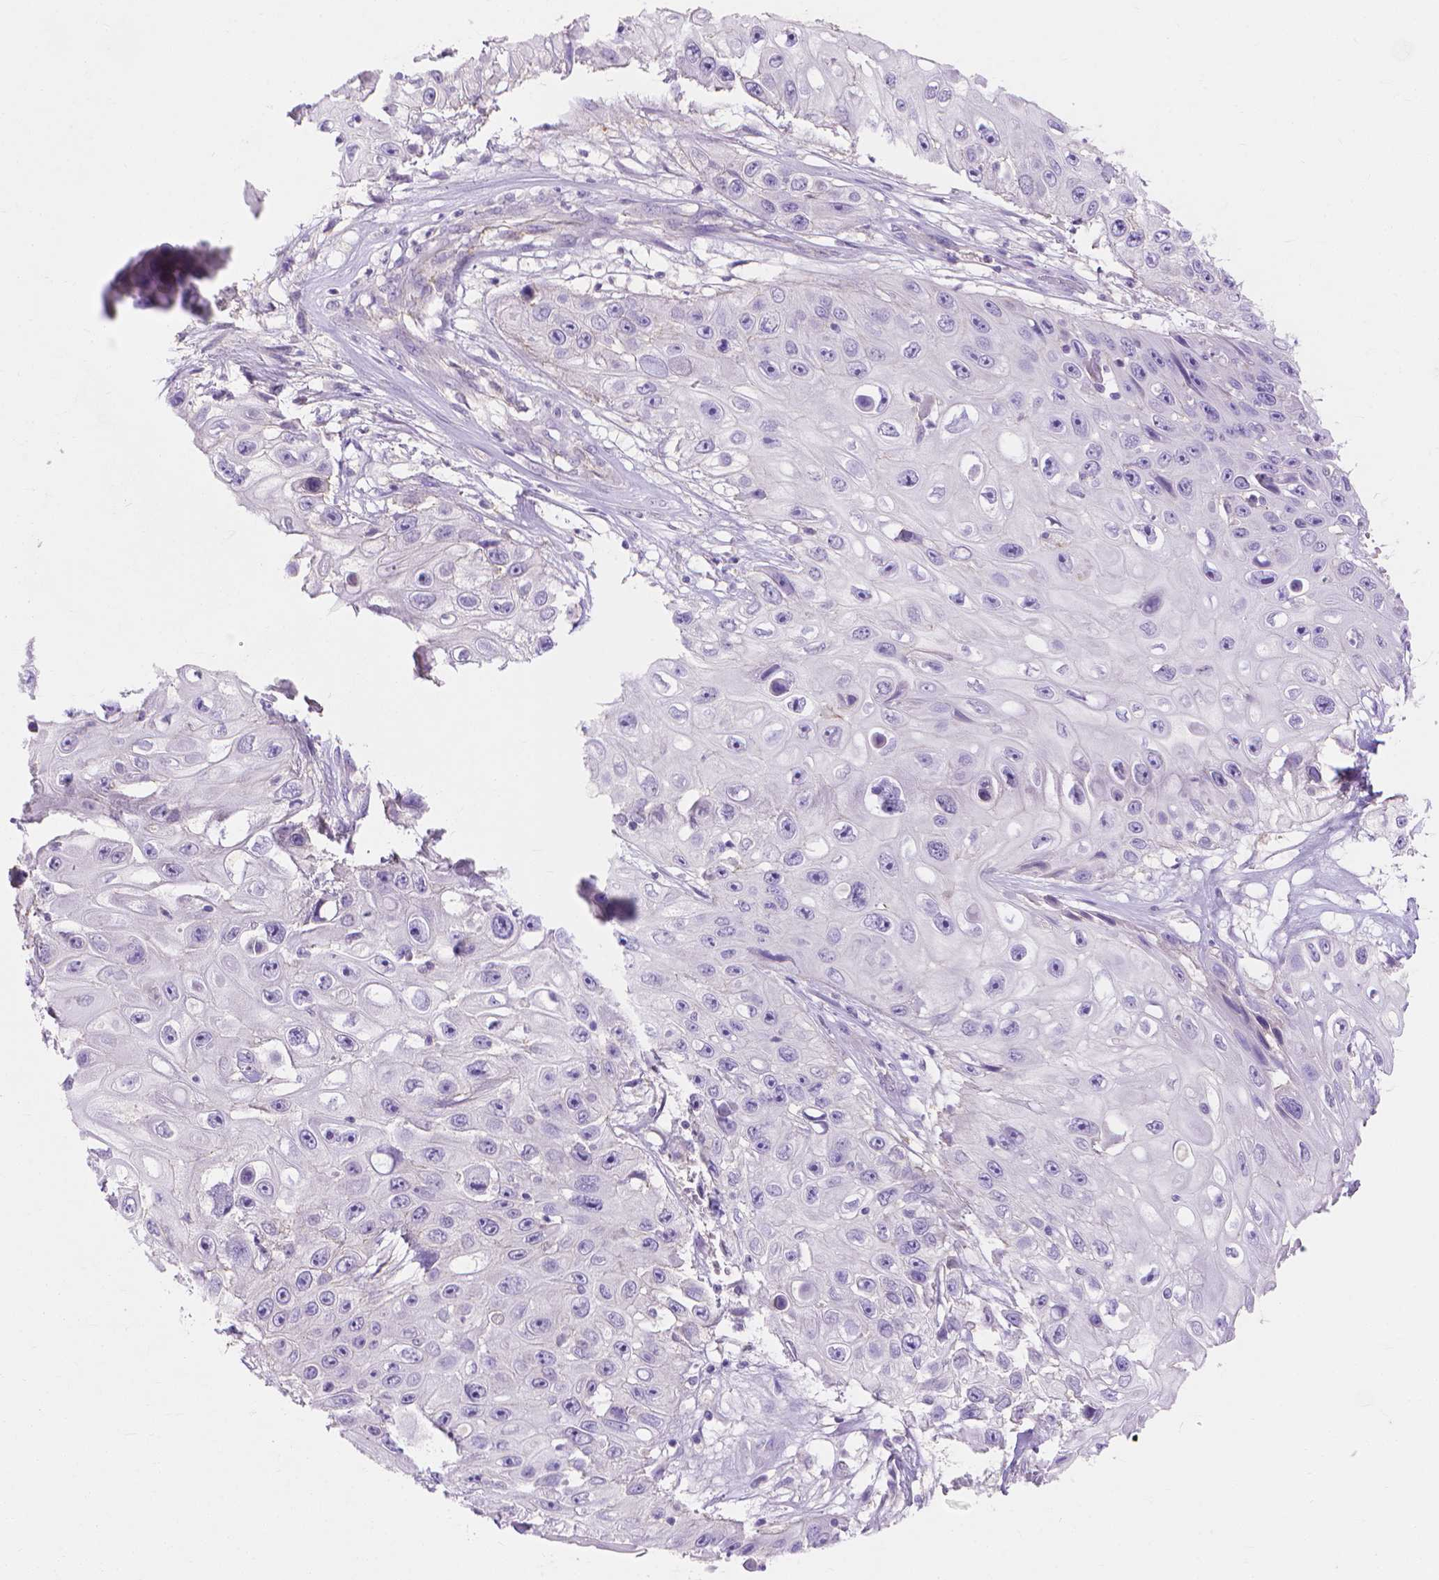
{"staining": {"intensity": "negative", "quantity": "none", "location": "none"}, "tissue": "skin cancer", "cell_type": "Tumor cells", "image_type": "cancer", "snomed": [{"axis": "morphology", "description": "Squamous cell carcinoma, NOS"}, {"axis": "topography", "description": "Skin"}], "caption": "DAB immunohistochemical staining of skin cancer (squamous cell carcinoma) displays no significant positivity in tumor cells.", "gene": "MBLAC1", "patient": {"sex": "male", "age": 82}}